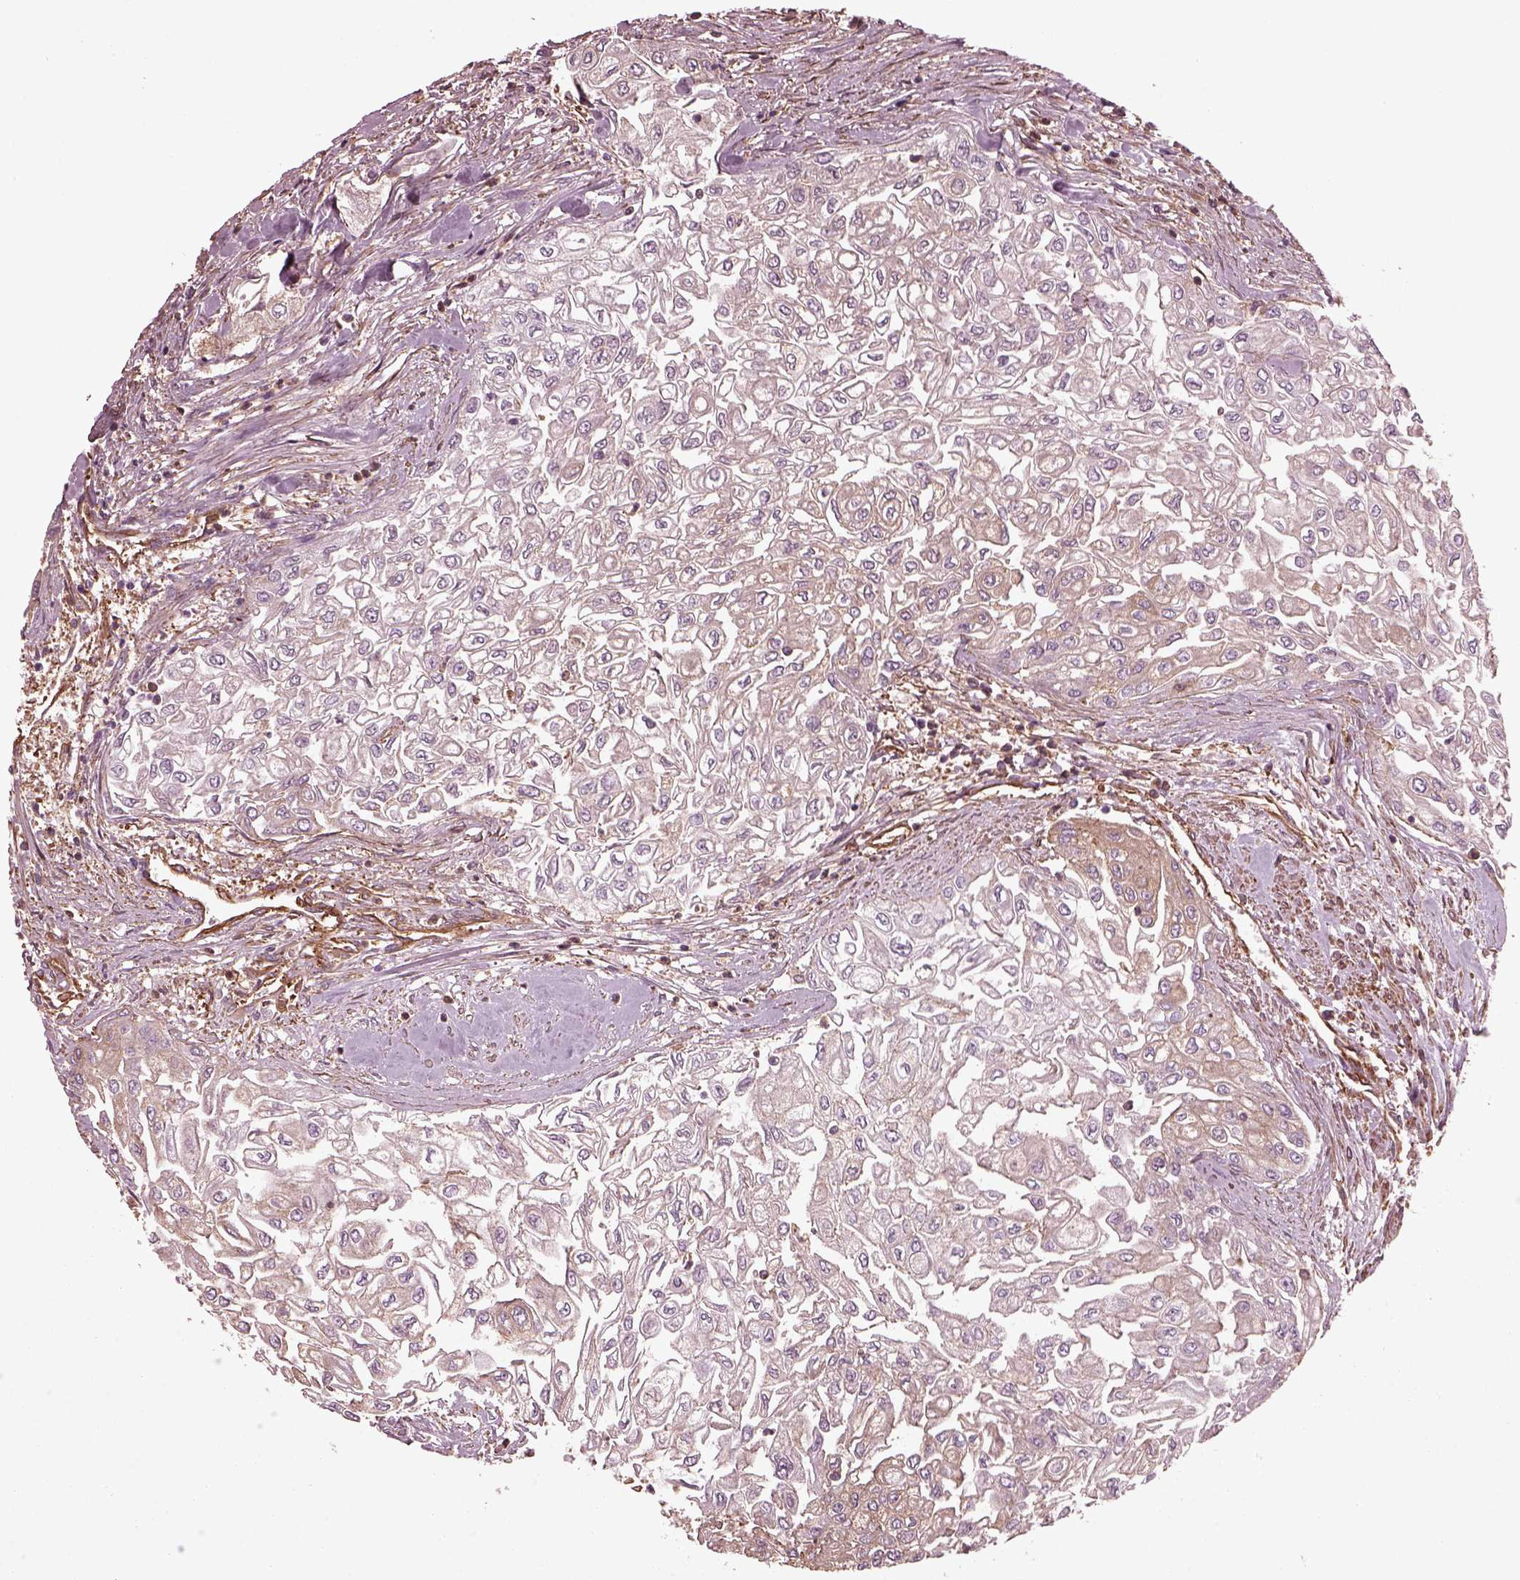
{"staining": {"intensity": "weak", "quantity": ">75%", "location": "cytoplasmic/membranous"}, "tissue": "urothelial cancer", "cell_type": "Tumor cells", "image_type": "cancer", "snomed": [{"axis": "morphology", "description": "Urothelial carcinoma, High grade"}, {"axis": "topography", "description": "Urinary bladder"}], "caption": "Human urothelial carcinoma (high-grade) stained with a brown dye displays weak cytoplasmic/membranous positive positivity in about >75% of tumor cells.", "gene": "MYL6", "patient": {"sex": "male", "age": 62}}